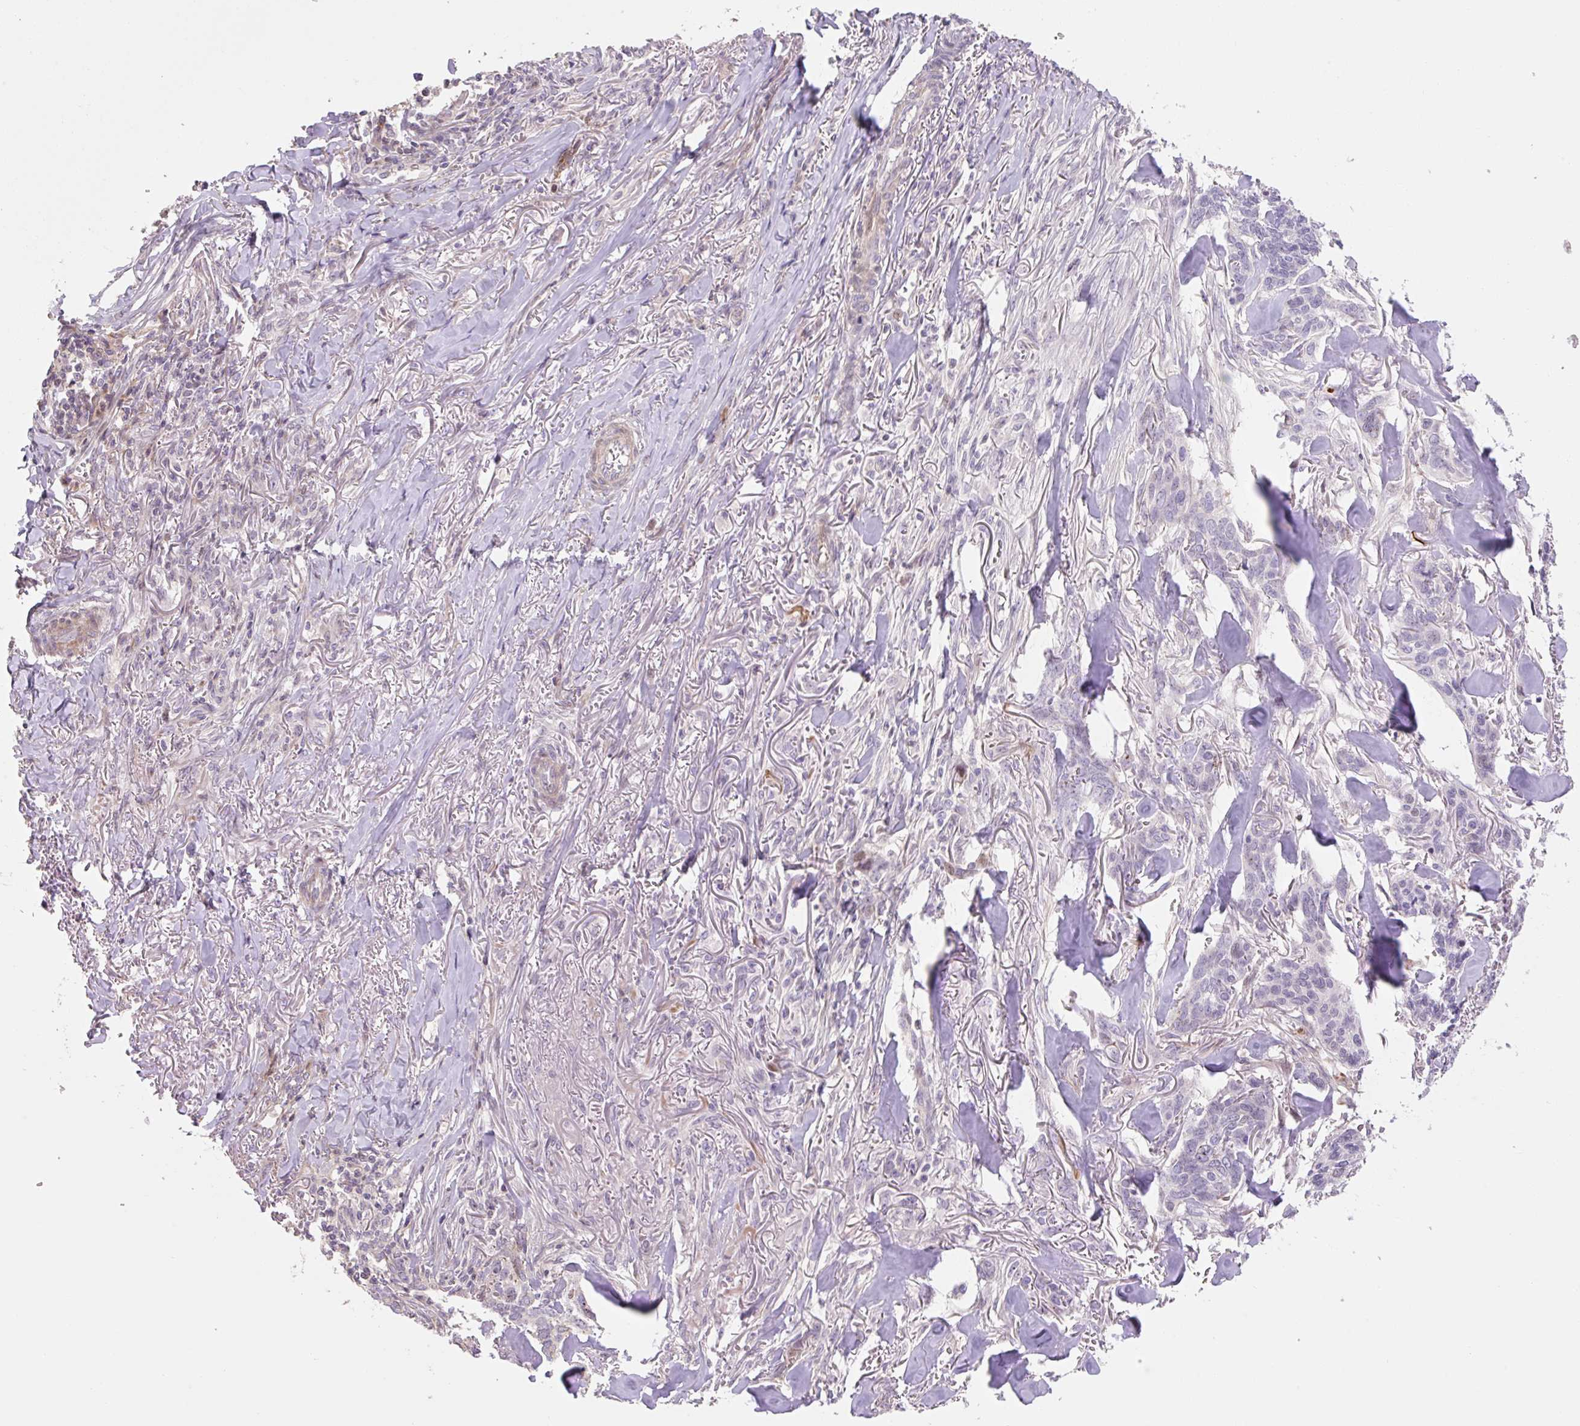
{"staining": {"intensity": "negative", "quantity": "none", "location": "none"}, "tissue": "skin cancer", "cell_type": "Tumor cells", "image_type": "cancer", "snomed": [{"axis": "morphology", "description": "Basal cell carcinoma"}, {"axis": "topography", "description": "Skin"}], "caption": "Tumor cells are negative for protein expression in human skin cancer (basal cell carcinoma).", "gene": "ZNF552", "patient": {"sex": "male", "age": 86}}